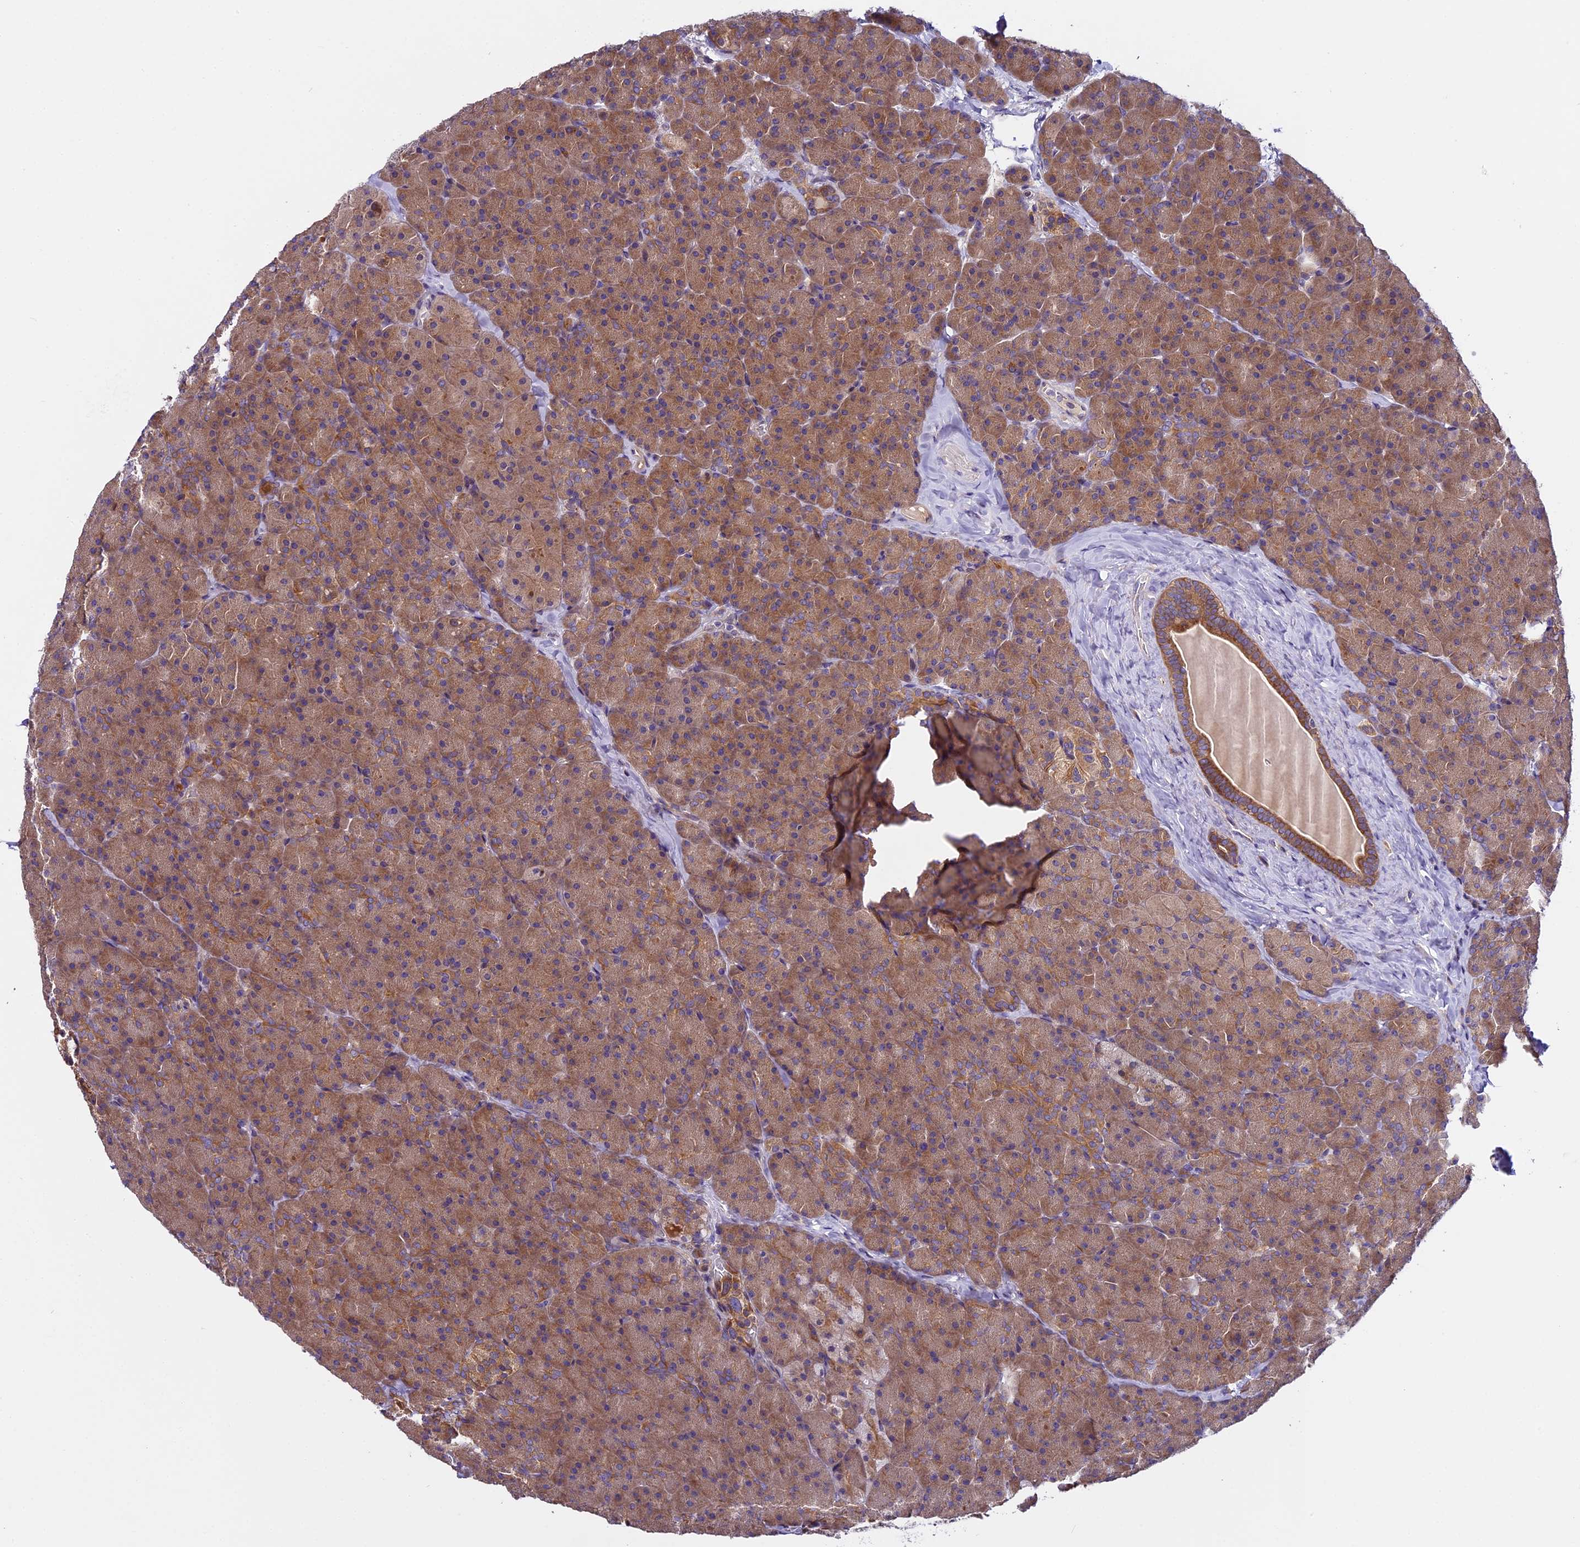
{"staining": {"intensity": "moderate", "quantity": ">75%", "location": "cytoplasmic/membranous"}, "tissue": "pancreas", "cell_type": "Exocrine glandular cells", "image_type": "normal", "snomed": [{"axis": "morphology", "description": "Normal tissue, NOS"}, {"axis": "topography", "description": "Pancreas"}], "caption": "IHC staining of unremarkable pancreas, which exhibits medium levels of moderate cytoplasmic/membranous expression in about >75% of exocrine glandular cells indicating moderate cytoplasmic/membranous protein staining. The staining was performed using DAB (3,3'-diaminobenzidine) (brown) for protein detection and nuclei were counterstained in hematoxylin (blue).", "gene": "FAM98C", "patient": {"sex": "male", "age": 36}}